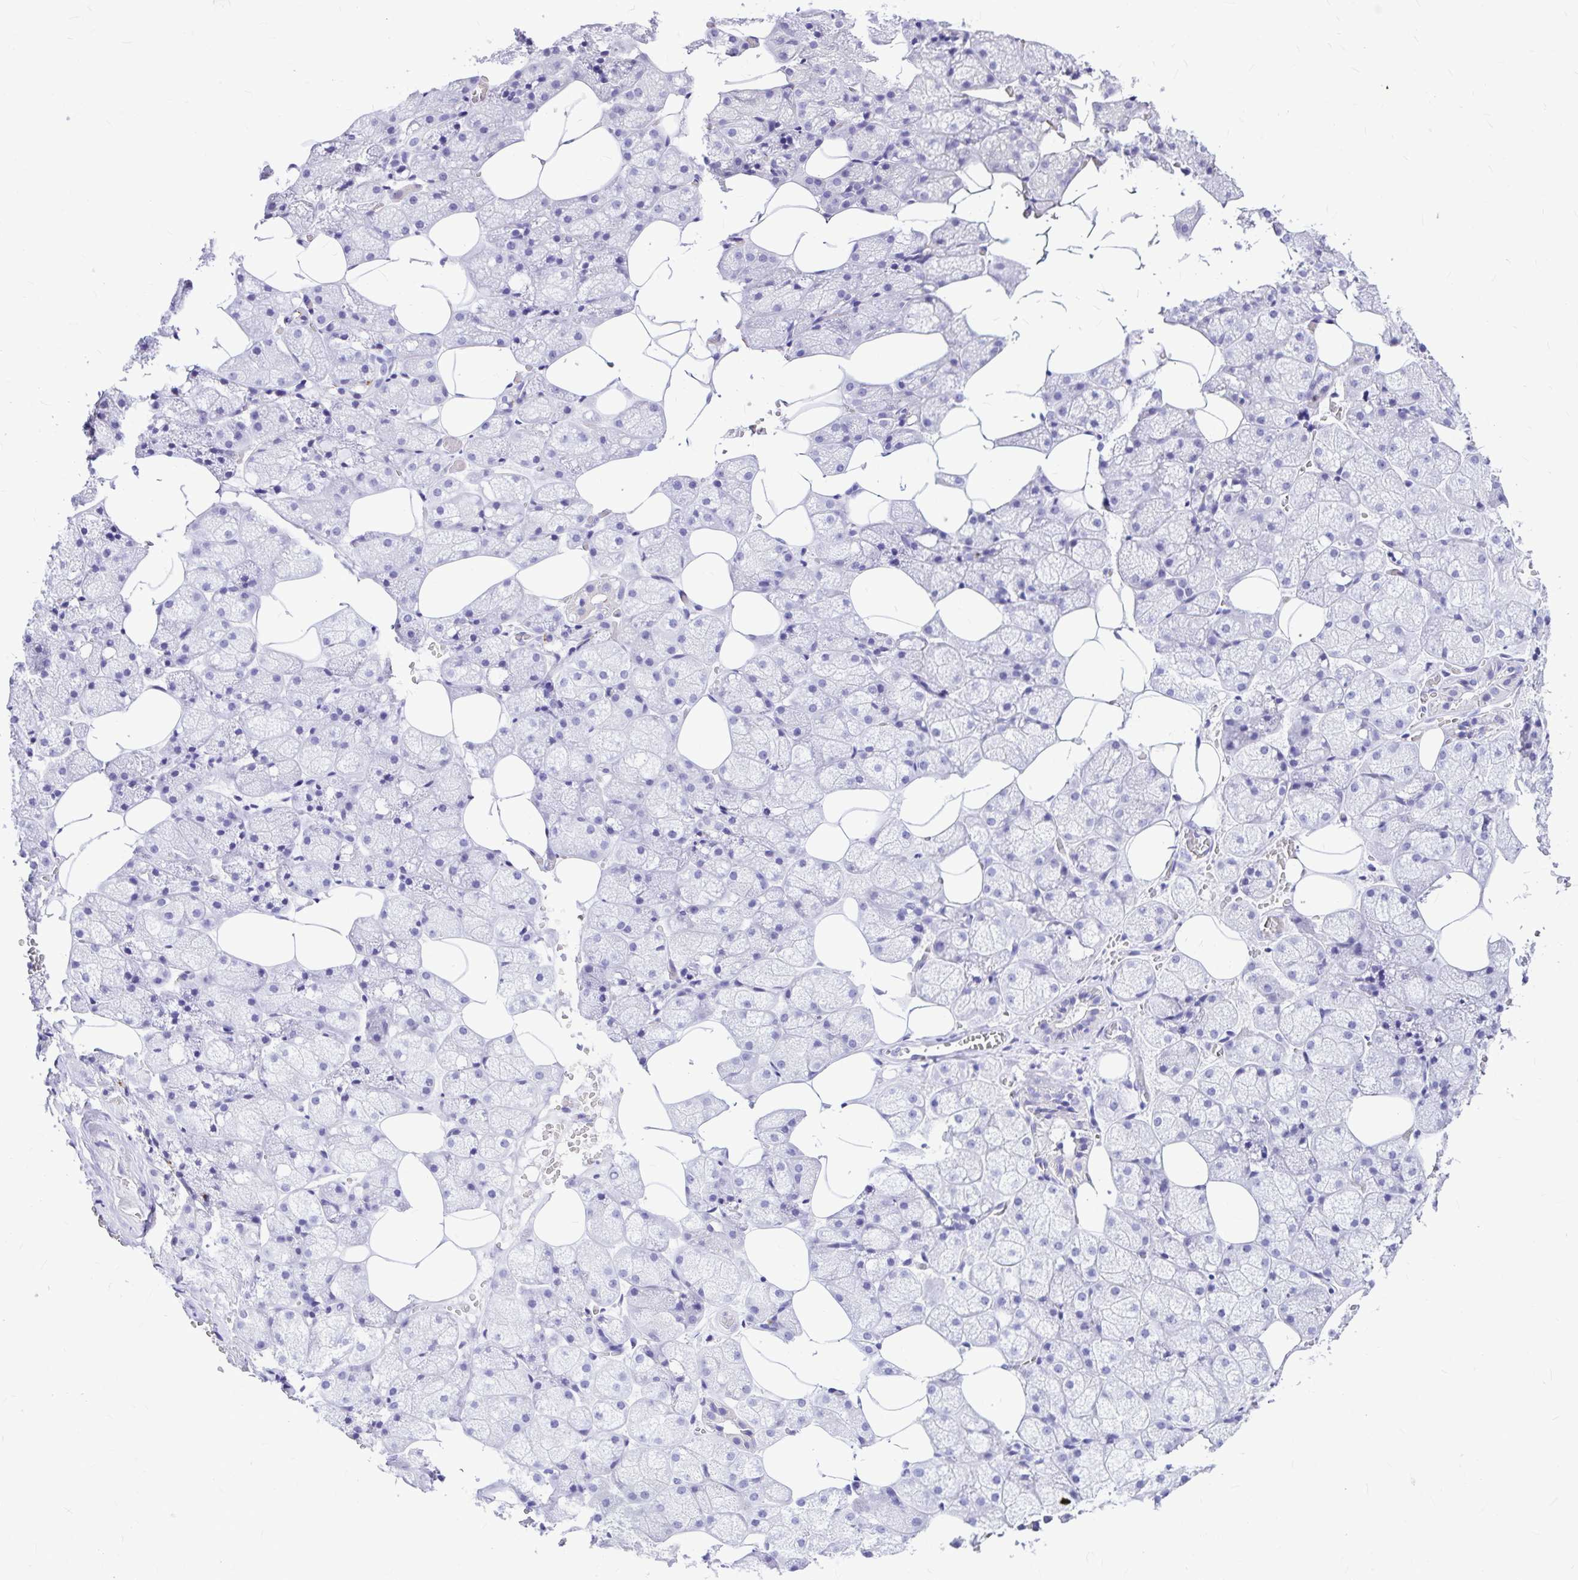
{"staining": {"intensity": "moderate", "quantity": "<25%", "location": "cytoplasmic/membranous"}, "tissue": "salivary gland", "cell_type": "Glandular cells", "image_type": "normal", "snomed": [{"axis": "morphology", "description": "Normal tissue, NOS"}, {"axis": "topography", "description": "Salivary gland"}, {"axis": "topography", "description": "Peripheral nerve tissue"}], "caption": "This is a histology image of IHC staining of normal salivary gland, which shows moderate staining in the cytoplasmic/membranous of glandular cells.", "gene": "CLEC1B", "patient": {"sex": "male", "age": 38}}